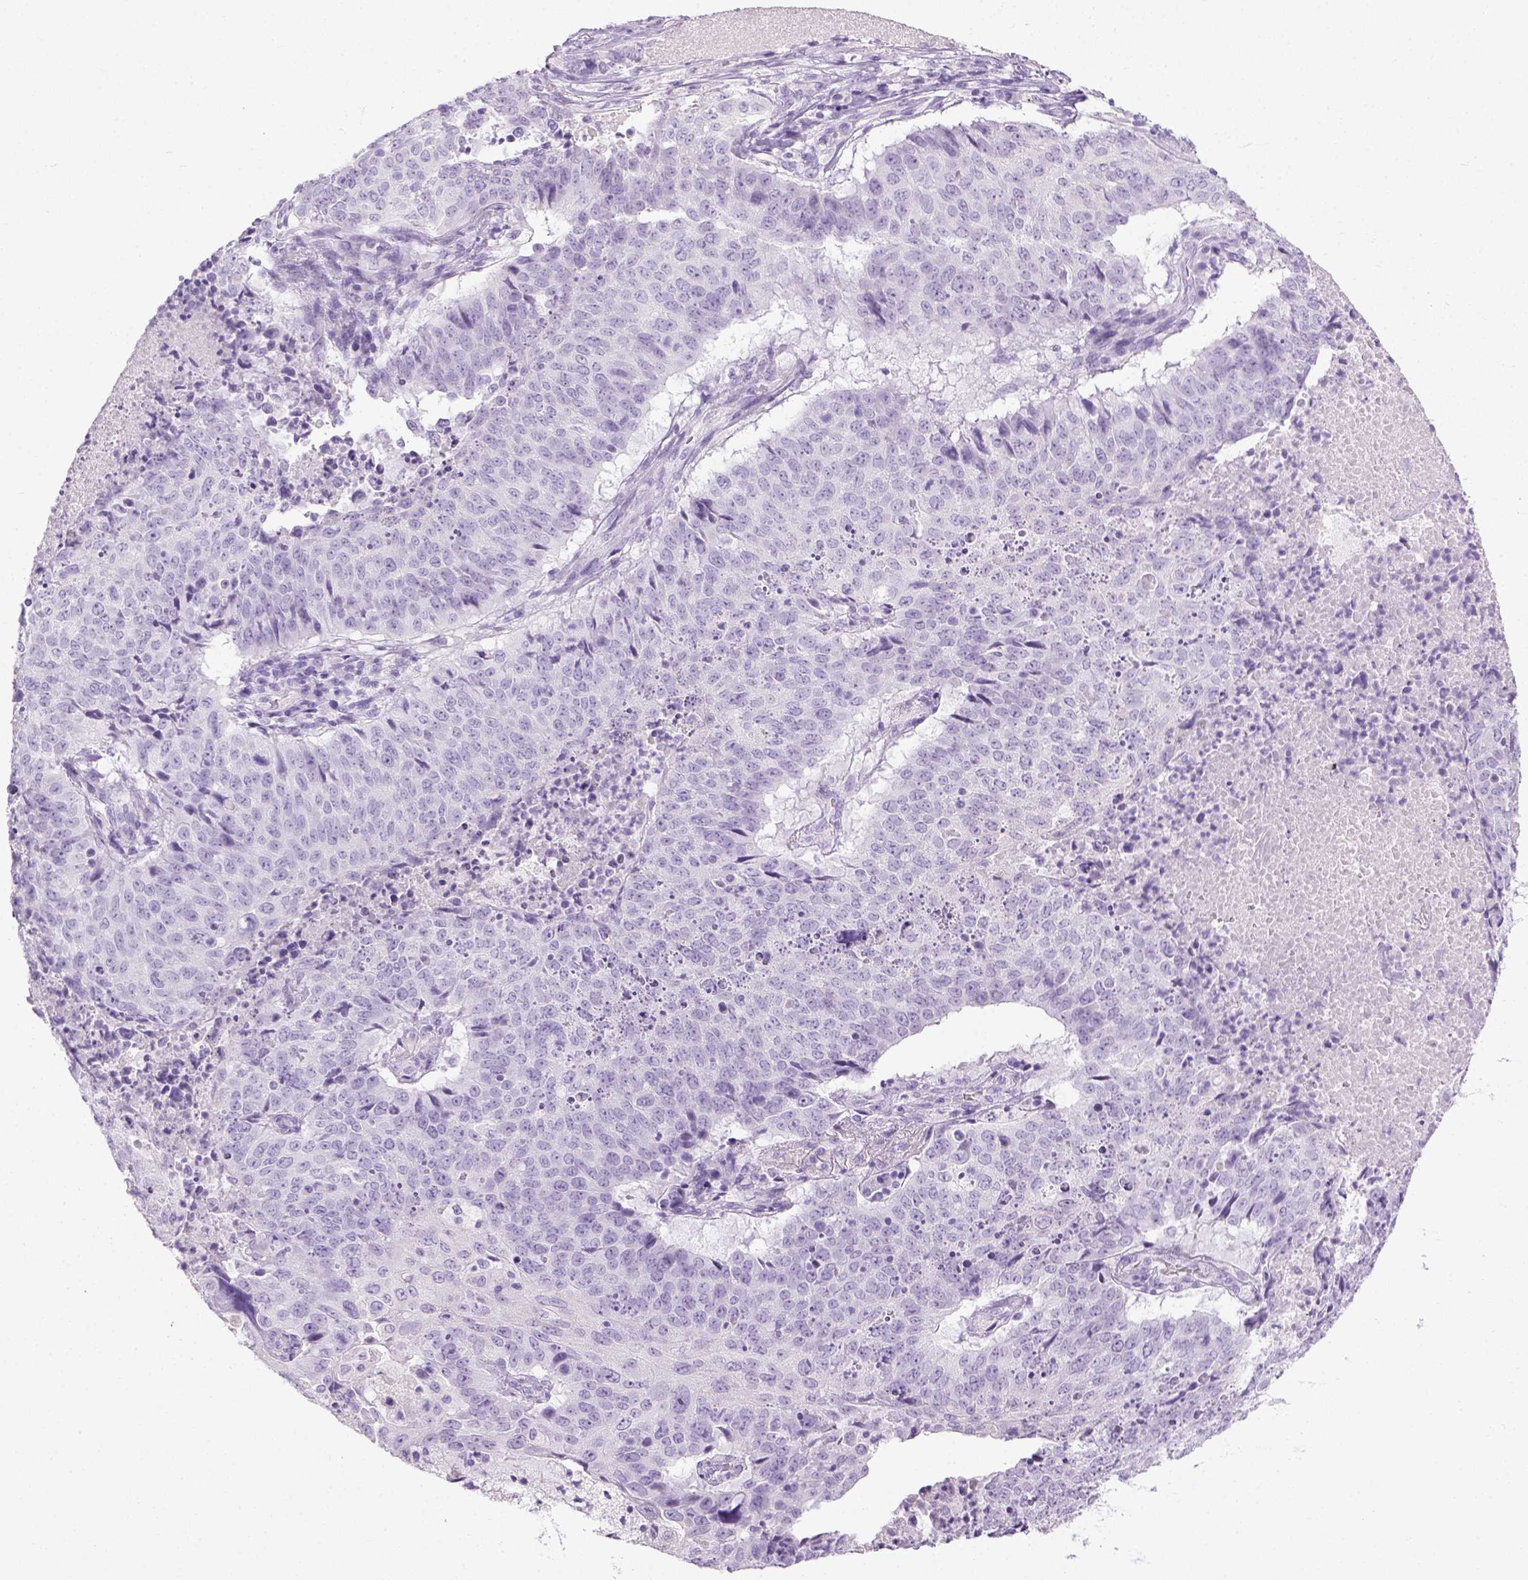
{"staining": {"intensity": "negative", "quantity": "none", "location": "none"}, "tissue": "lung cancer", "cell_type": "Tumor cells", "image_type": "cancer", "snomed": [{"axis": "morphology", "description": "Normal tissue, NOS"}, {"axis": "morphology", "description": "Squamous cell carcinoma, NOS"}, {"axis": "topography", "description": "Bronchus"}, {"axis": "topography", "description": "Lung"}], "caption": "The immunohistochemistry (IHC) photomicrograph has no significant expression in tumor cells of lung squamous cell carcinoma tissue. (DAB immunohistochemistry, high magnification).", "gene": "LGSN", "patient": {"sex": "male", "age": 64}}